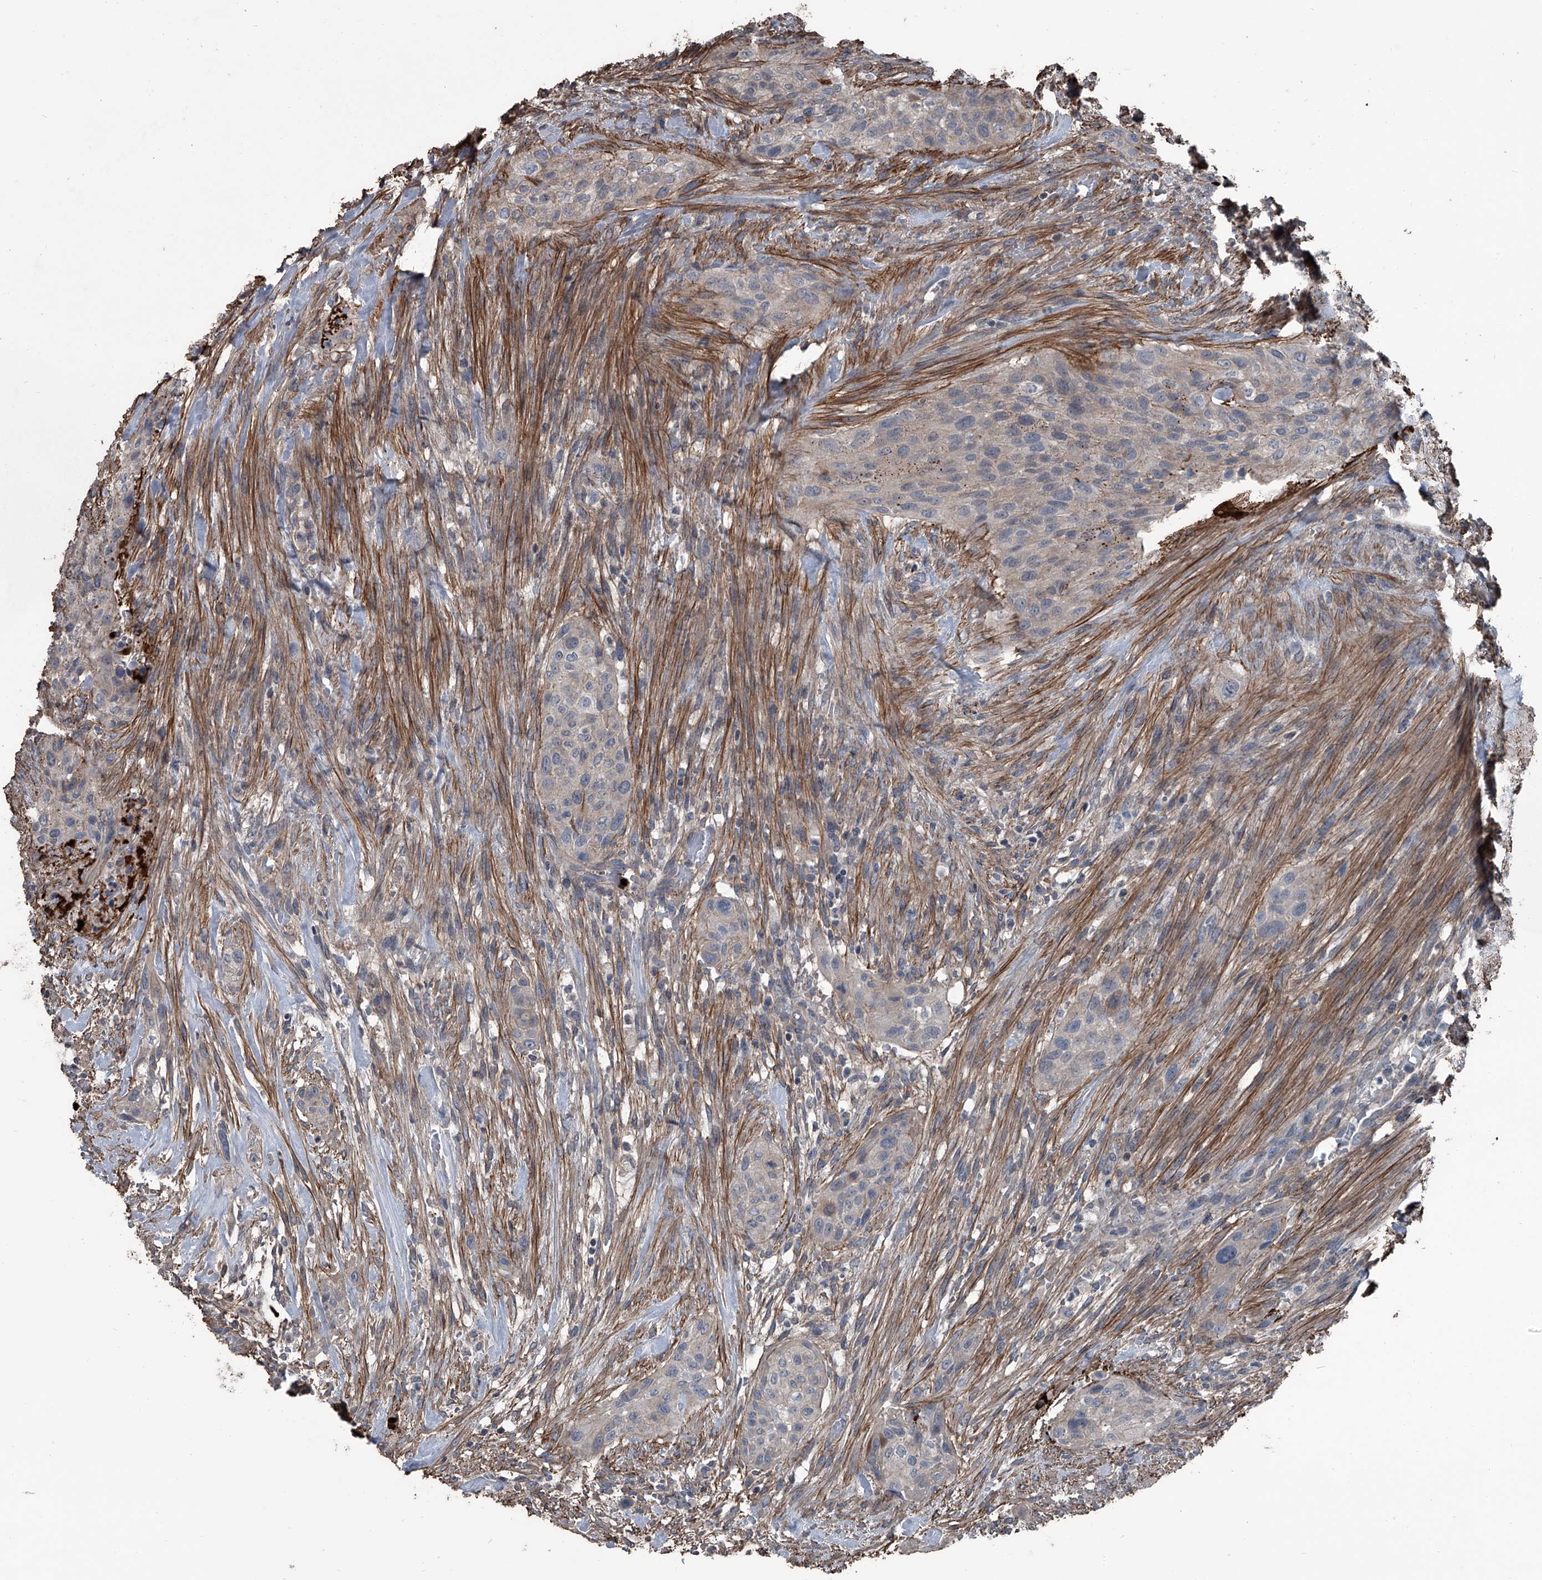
{"staining": {"intensity": "negative", "quantity": "none", "location": "none"}, "tissue": "urothelial cancer", "cell_type": "Tumor cells", "image_type": "cancer", "snomed": [{"axis": "morphology", "description": "Urothelial carcinoma, High grade"}, {"axis": "topography", "description": "Urinary bladder"}], "caption": "IHC of urothelial cancer displays no expression in tumor cells. (Brightfield microscopy of DAB IHC at high magnification).", "gene": "OARD1", "patient": {"sex": "male", "age": 35}}